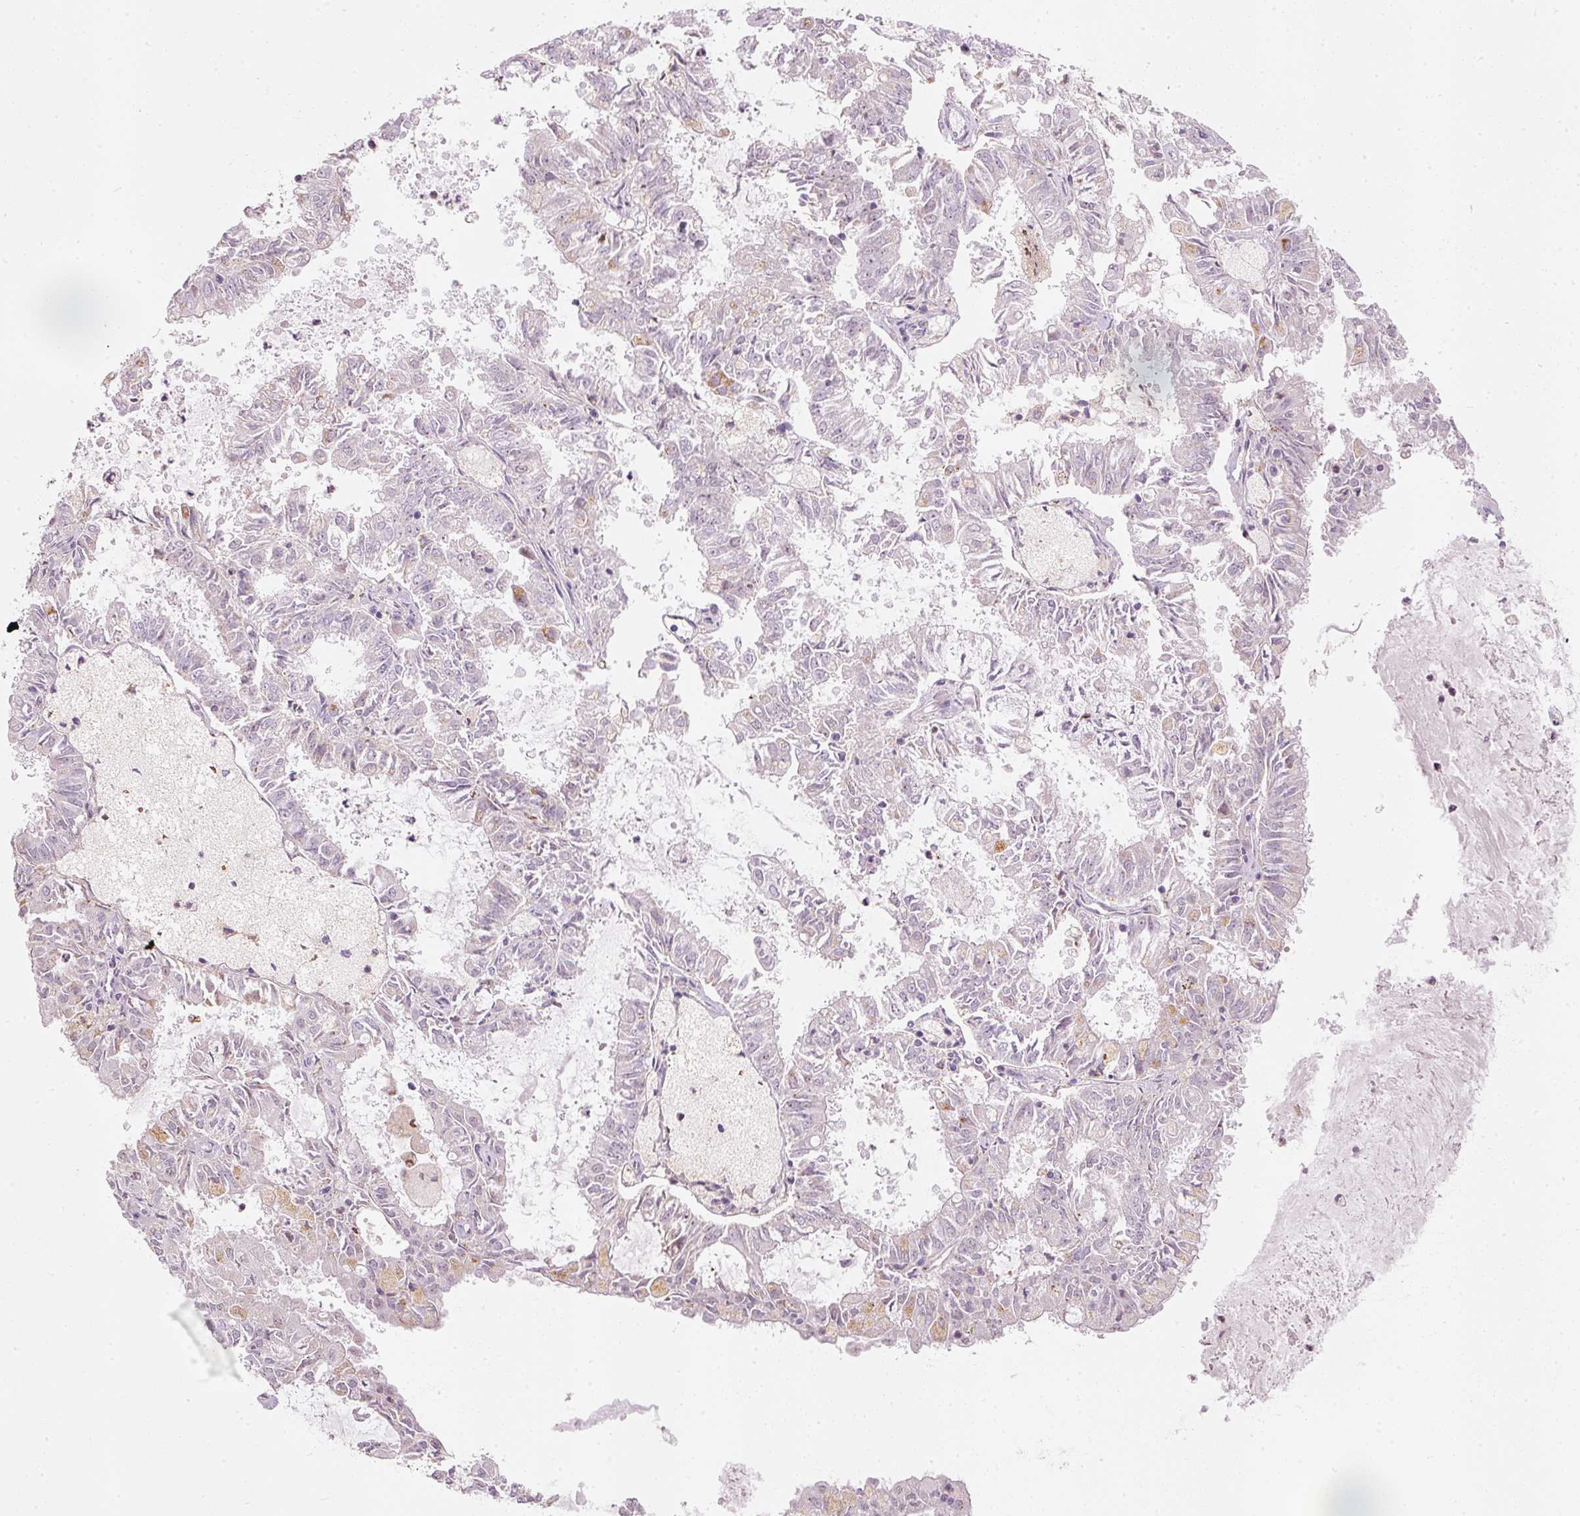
{"staining": {"intensity": "negative", "quantity": "none", "location": "none"}, "tissue": "endometrial cancer", "cell_type": "Tumor cells", "image_type": "cancer", "snomed": [{"axis": "morphology", "description": "Adenocarcinoma, NOS"}, {"axis": "topography", "description": "Endometrium"}], "caption": "Immunohistochemistry (IHC) photomicrograph of human endometrial cancer stained for a protein (brown), which demonstrates no expression in tumor cells. Nuclei are stained in blue.", "gene": "RNF39", "patient": {"sex": "female", "age": 57}}